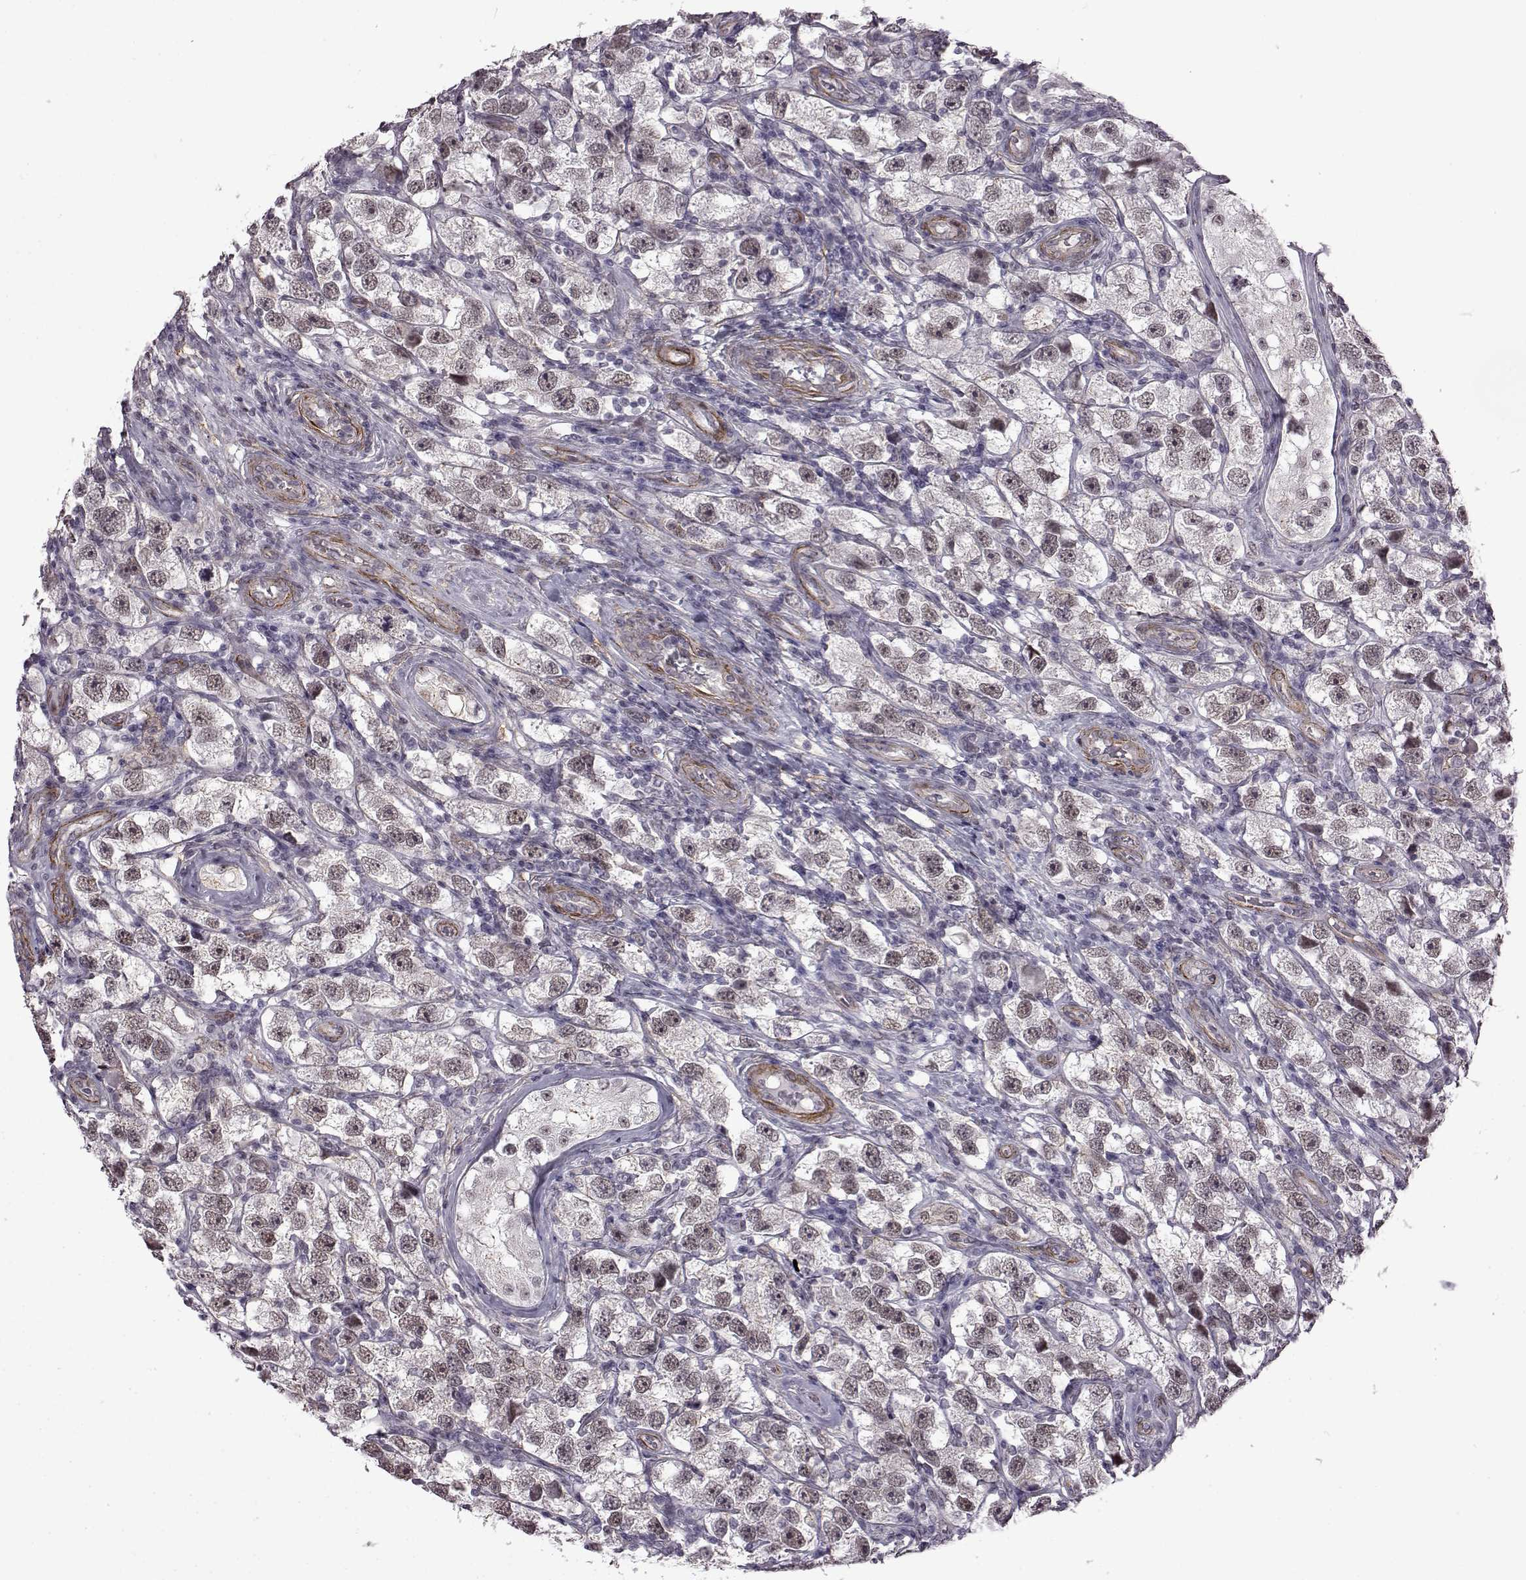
{"staining": {"intensity": "weak", "quantity": "<25%", "location": "nuclear"}, "tissue": "testis cancer", "cell_type": "Tumor cells", "image_type": "cancer", "snomed": [{"axis": "morphology", "description": "Seminoma, NOS"}, {"axis": "topography", "description": "Testis"}], "caption": "Immunohistochemistry (IHC) micrograph of neoplastic tissue: testis cancer stained with DAB demonstrates no significant protein staining in tumor cells.", "gene": "SYNPO2", "patient": {"sex": "male", "age": 26}}